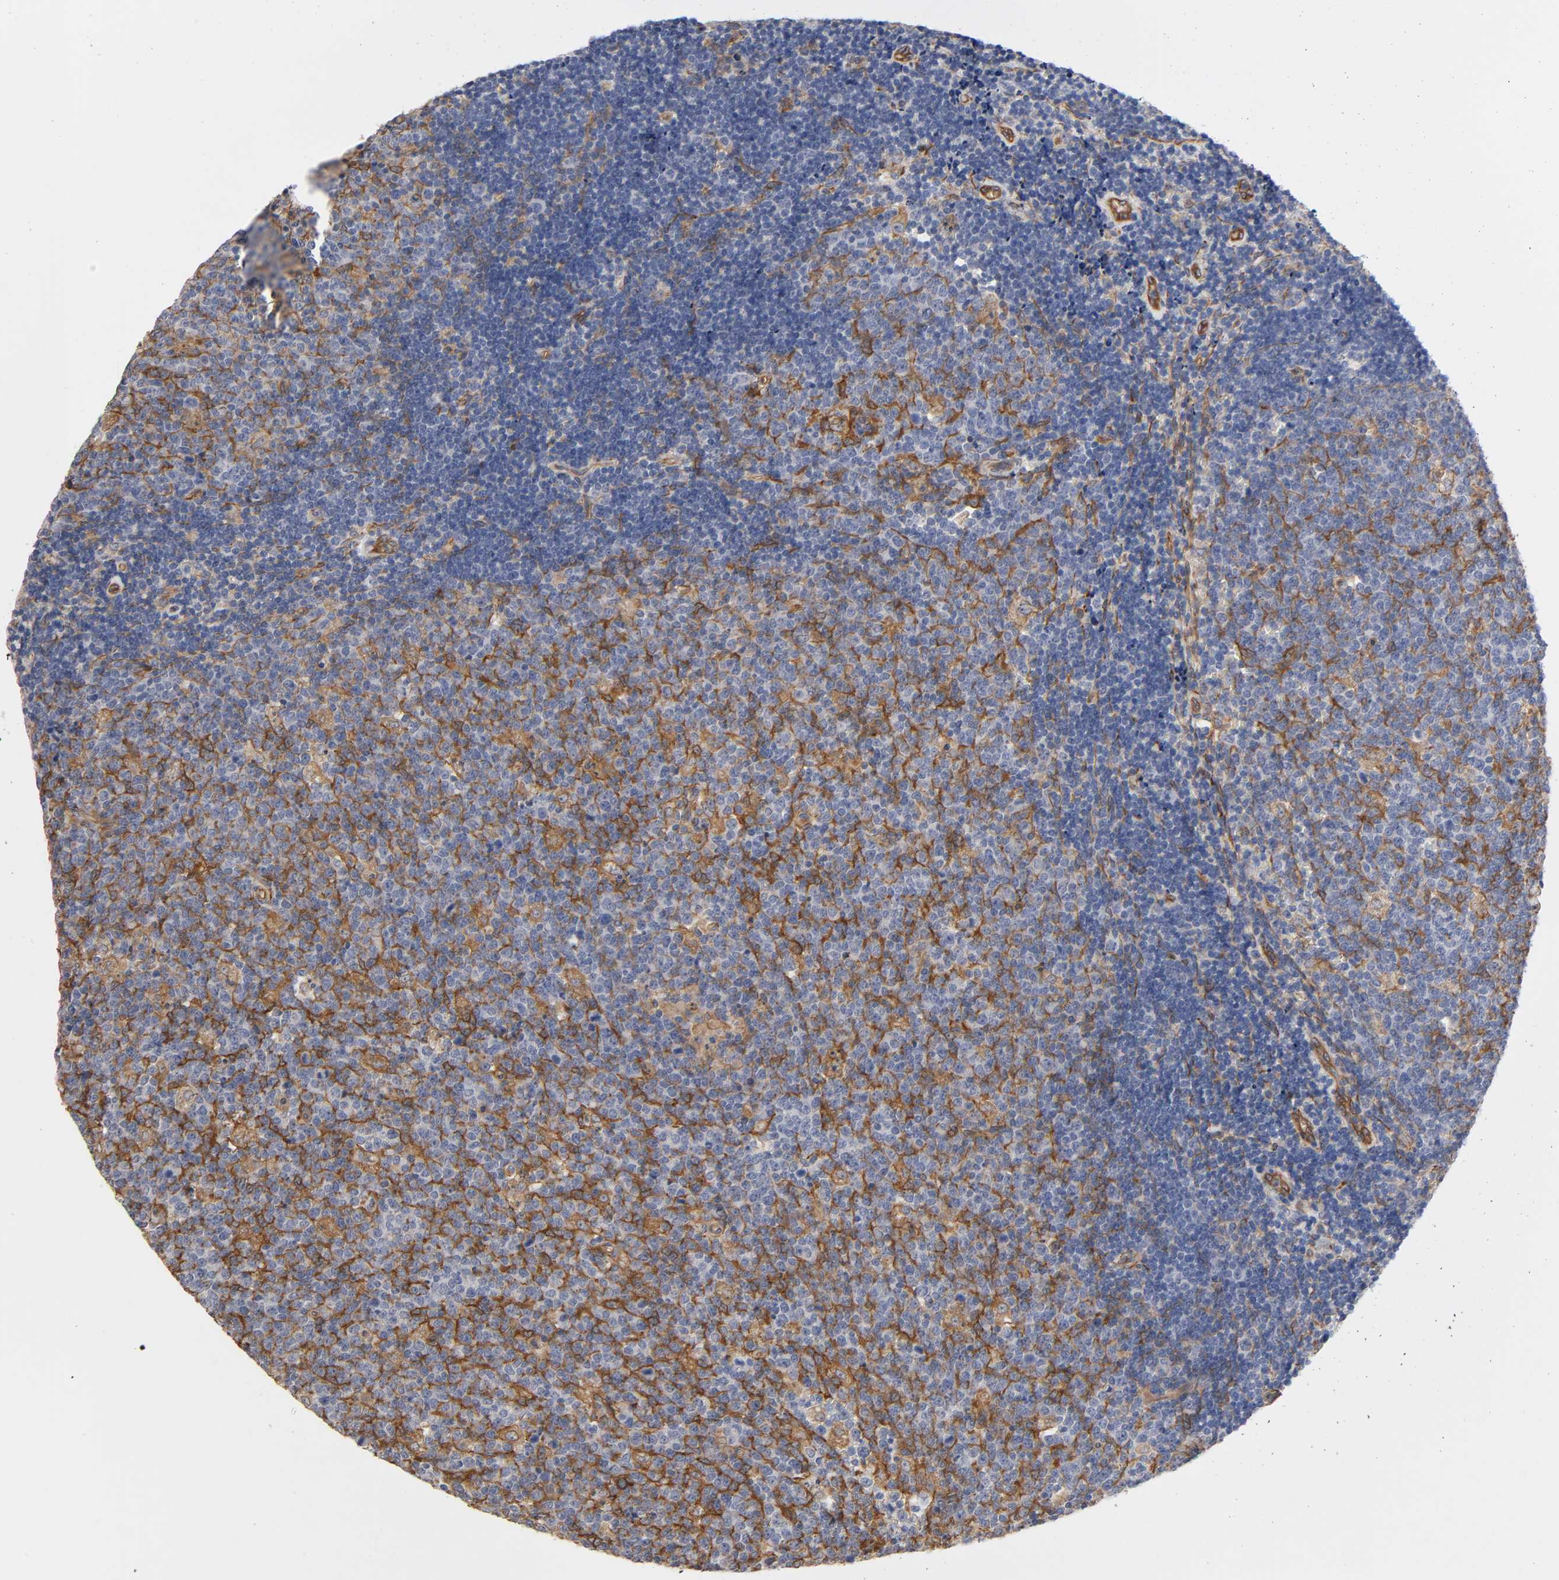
{"staining": {"intensity": "moderate", "quantity": "<25%", "location": "cytoplasmic/membranous"}, "tissue": "lymph node", "cell_type": "Germinal center cells", "image_type": "normal", "snomed": [{"axis": "morphology", "description": "Normal tissue, NOS"}, {"axis": "topography", "description": "Lymph node"}, {"axis": "topography", "description": "Salivary gland"}], "caption": "This micrograph shows immunohistochemistry (IHC) staining of normal lymph node, with low moderate cytoplasmic/membranous expression in about <25% of germinal center cells.", "gene": "RAB13", "patient": {"sex": "male", "age": 8}}